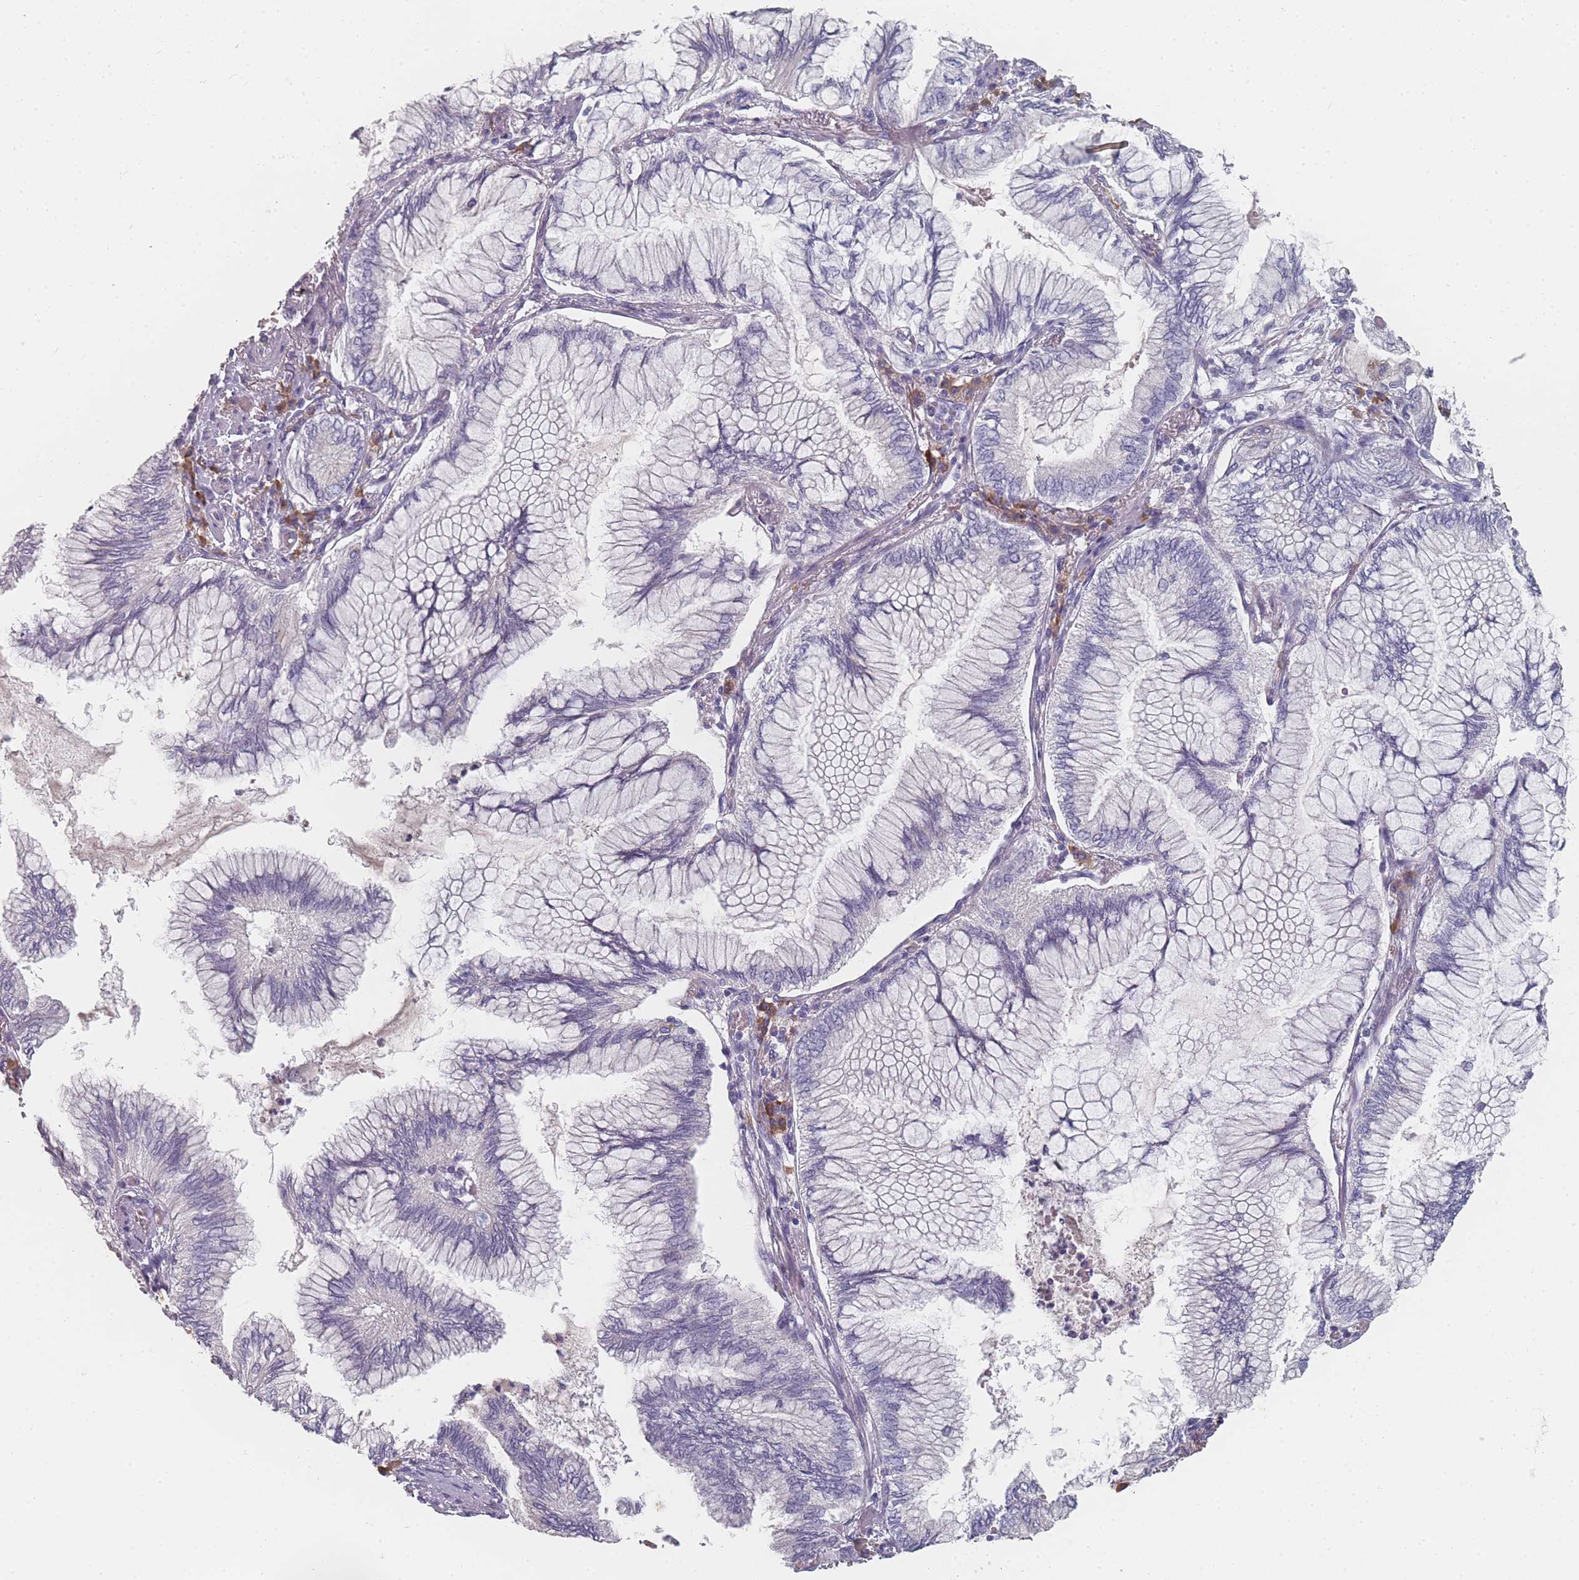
{"staining": {"intensity": "negative", "quantity": "none", "location": "none"}, "tissue": "bronchus", "cell_type": "Respiratory epithelial cells", "image_type": "normal", "snomed": [{"axis": "morphology", "description": "Normal tissue, NOS"}, {"axis": "morphology", "description": "Adenocarcinoma, NOS"}, {"axis": "topography", "description": "Bronchus"}, {"axis": "topography", "description": "Lung"}], "caption": "Immunohistochemistry of normal bronchus shows no positivity in respiratory epithelial cells. Brightfield microscopy of immunohistochemistry (IHC) stained with DAB (3,3'-diaminobenzidine) (brown) and hematoxylin (blue), captured at high magnification.", "gene": "SLC35E4", "patient": {"sex": "female", "age": 70}}